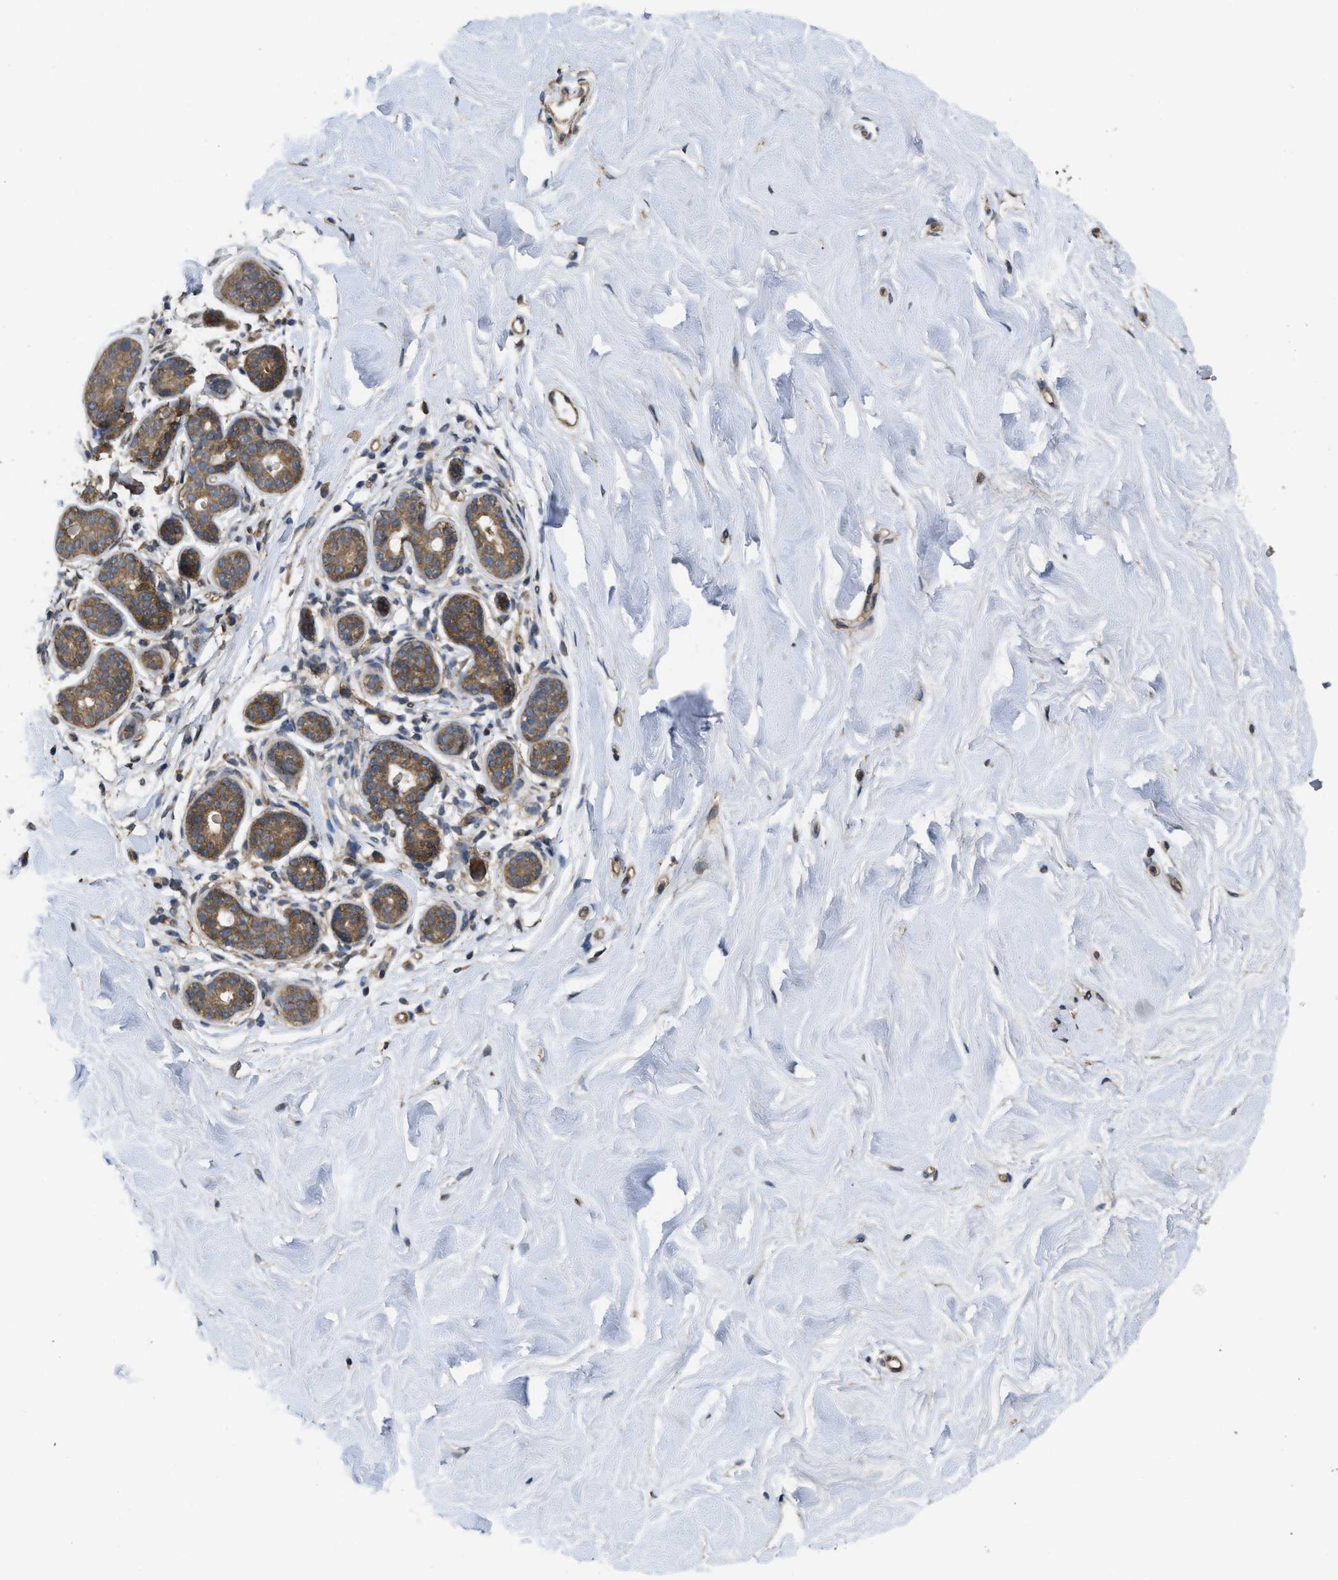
{"staining": {"intensity": "weak", "quantity": ">75%", "location": "cytoplasmic/membranous"}, "tissue": "breast", "cell_type": "Adipocytes", "image_type": "normal", "snomed": [{"axis": "morphology", "description": "Normal tissue, NOS"}, {"axis": "topography", "description": "Breast"}], "caption": "An image of human breast stained for a protein exhibits weak cytoplasmic/membranous brown staining in adipocytes.", "gene": "FZD6", "patient": {"sex": "female", "age": 22}}